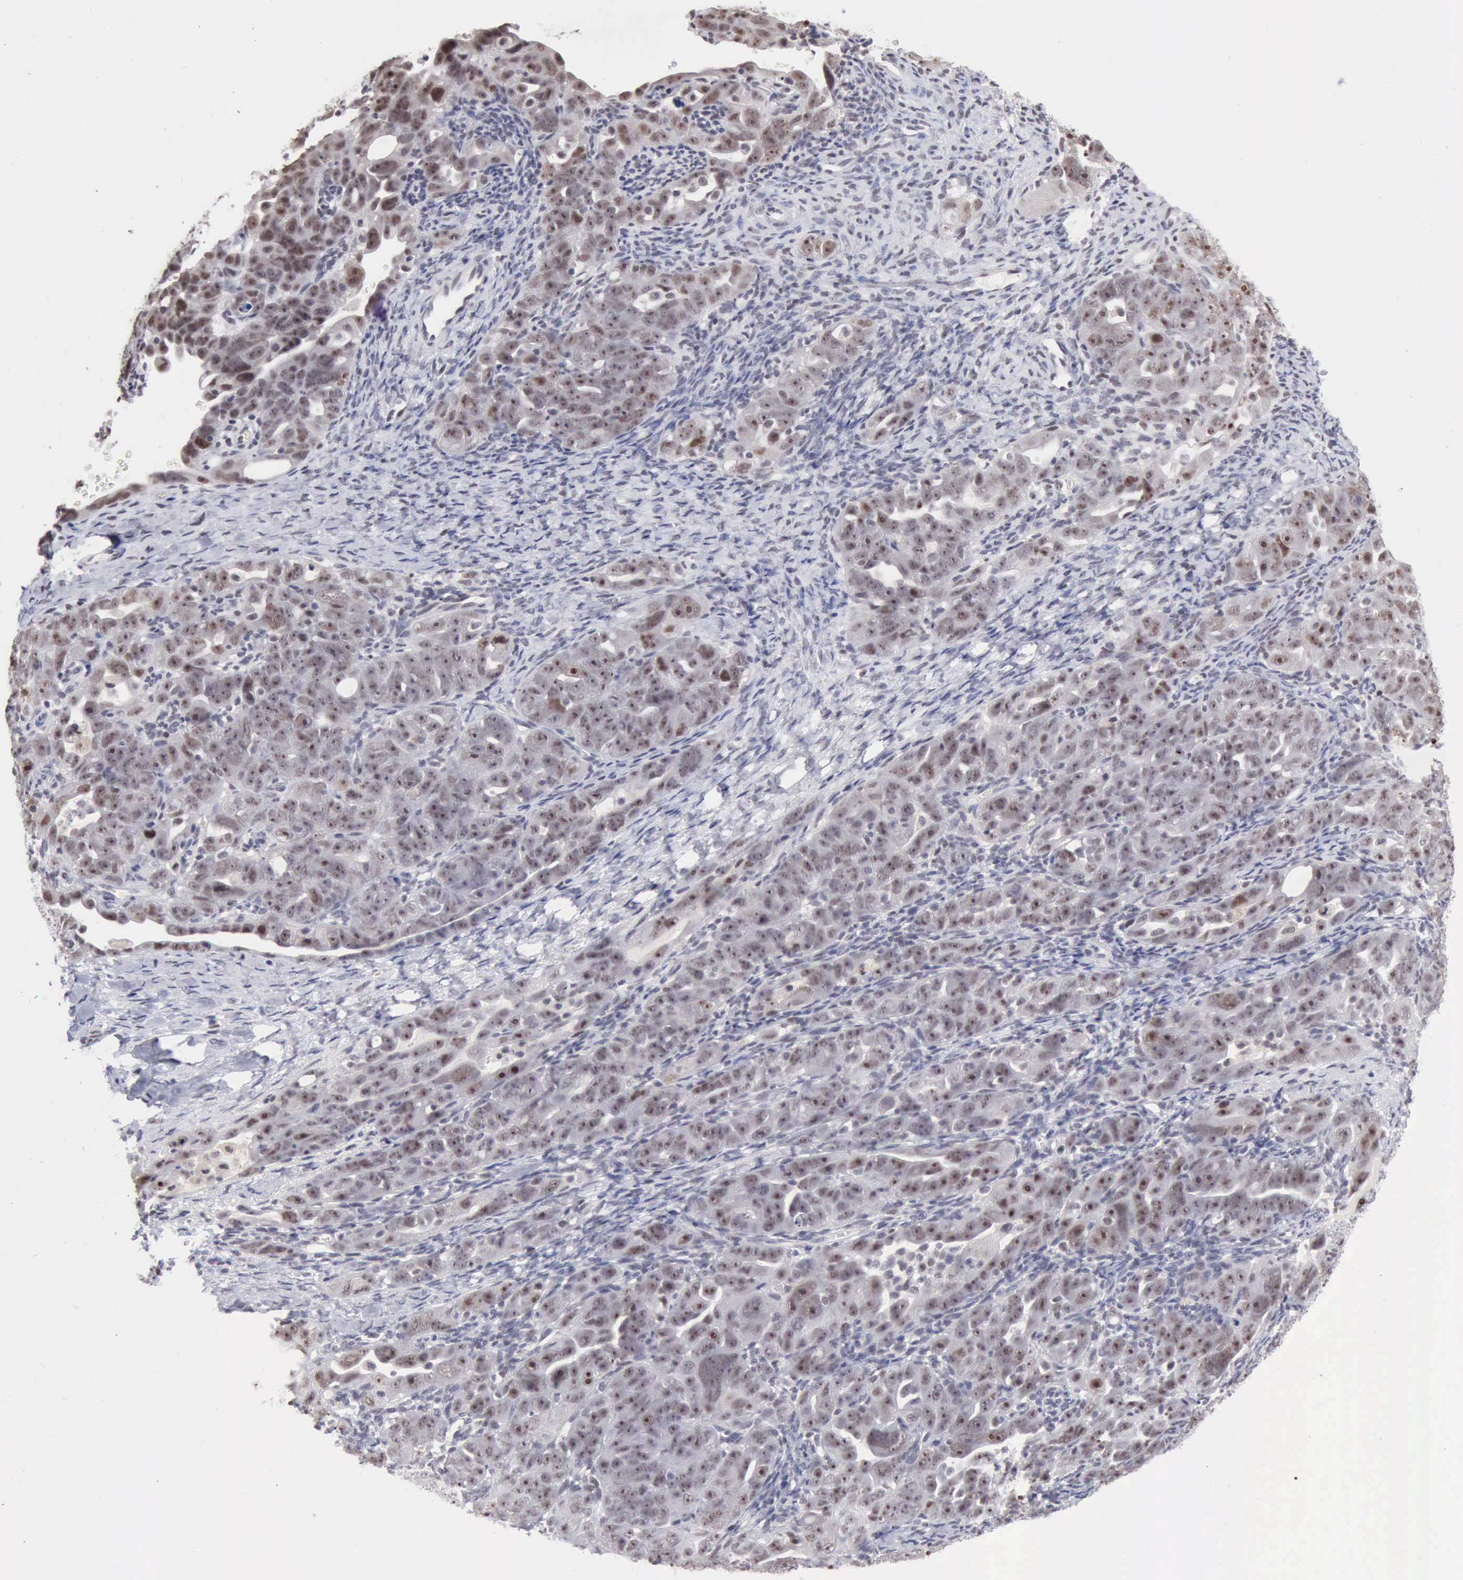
{"staining": {"intensity": "weak", "quantity": "25%-75%", "location": "nuclear"}, "tissue": "ovarian cancer", "cell_type": "Tumor cells", "image_type": "cancer", "snomed": [{"axis": "morphology", "description": "Cystadenocarcinoma, serous, NOS"}, {"axis": "topography", "description": "Ovary"}], "caption": "Brown immunohistochemical staining in ovarian cancer (serous cystadenocarcinoma) exhibits weak nuclear positivity in approximately 25%-75% of tumor cells. The staining is performed using DAB (3,3'-diaminobenzidine) brown chromogen to label protein expression. The nuclei are counter-stained blue using hematoxylin.", "gene": "TAF1", "patient": {"sex": "female", "age": 66}}